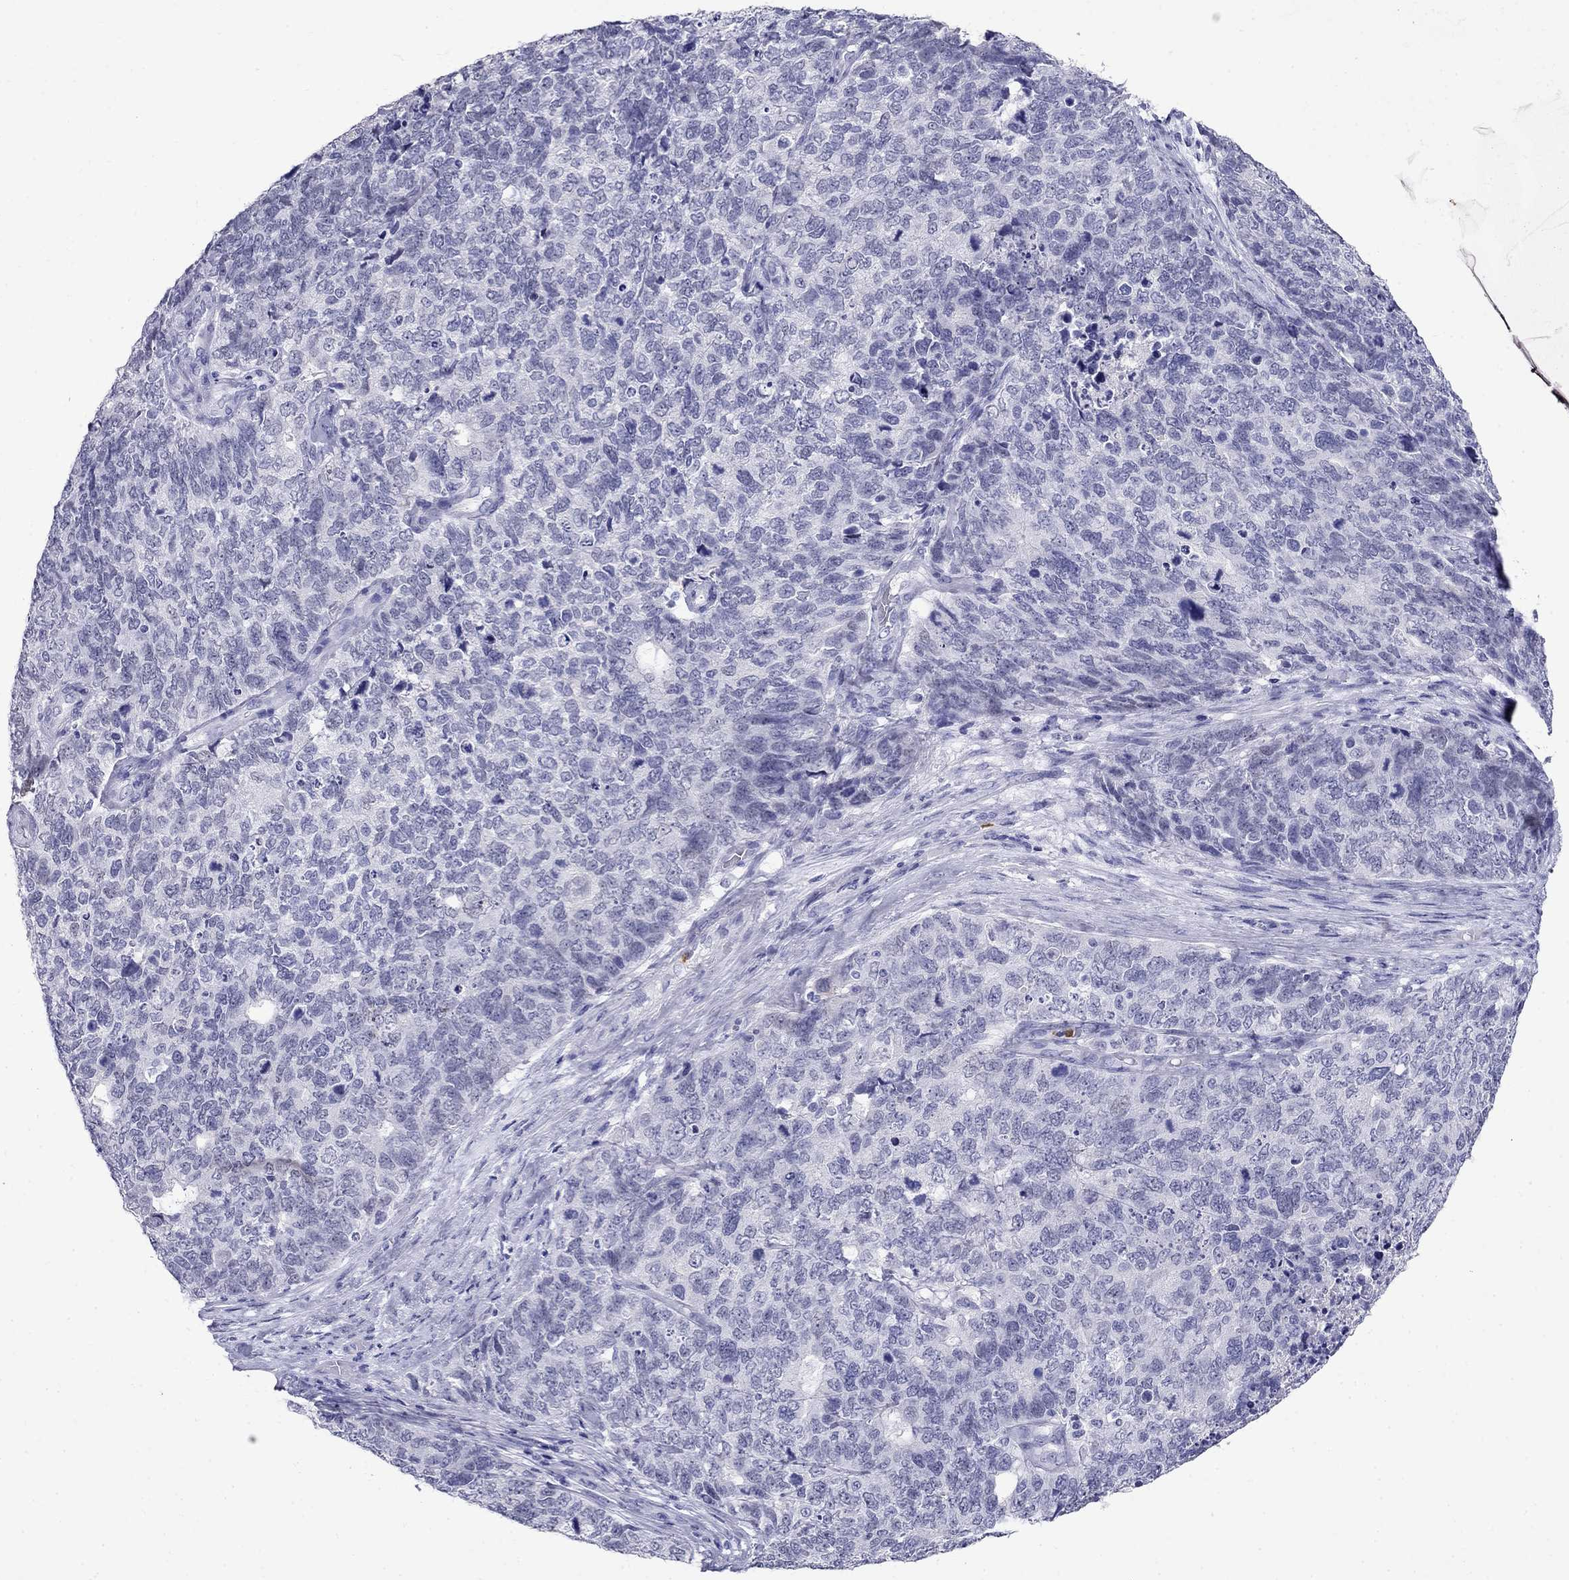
{"staining": {"intensity": "negative", "quantity": "none", "location": "none"}, "tissue": "cervical cancer", "cell_type": "Tumor cells", "image_type": "cancer", "snomed": [{"axis": "morphology", "description": "Squamous cell carcinoma, NOS"}, {"axis": "topography", "description": "Cervix"}], "caption": "Image shows no protein staining in tumor cells of cervical squamous cell carcinoma tissue.", "gene": "PPP1R36", "patient": {"sex": "female", "age": 63}}